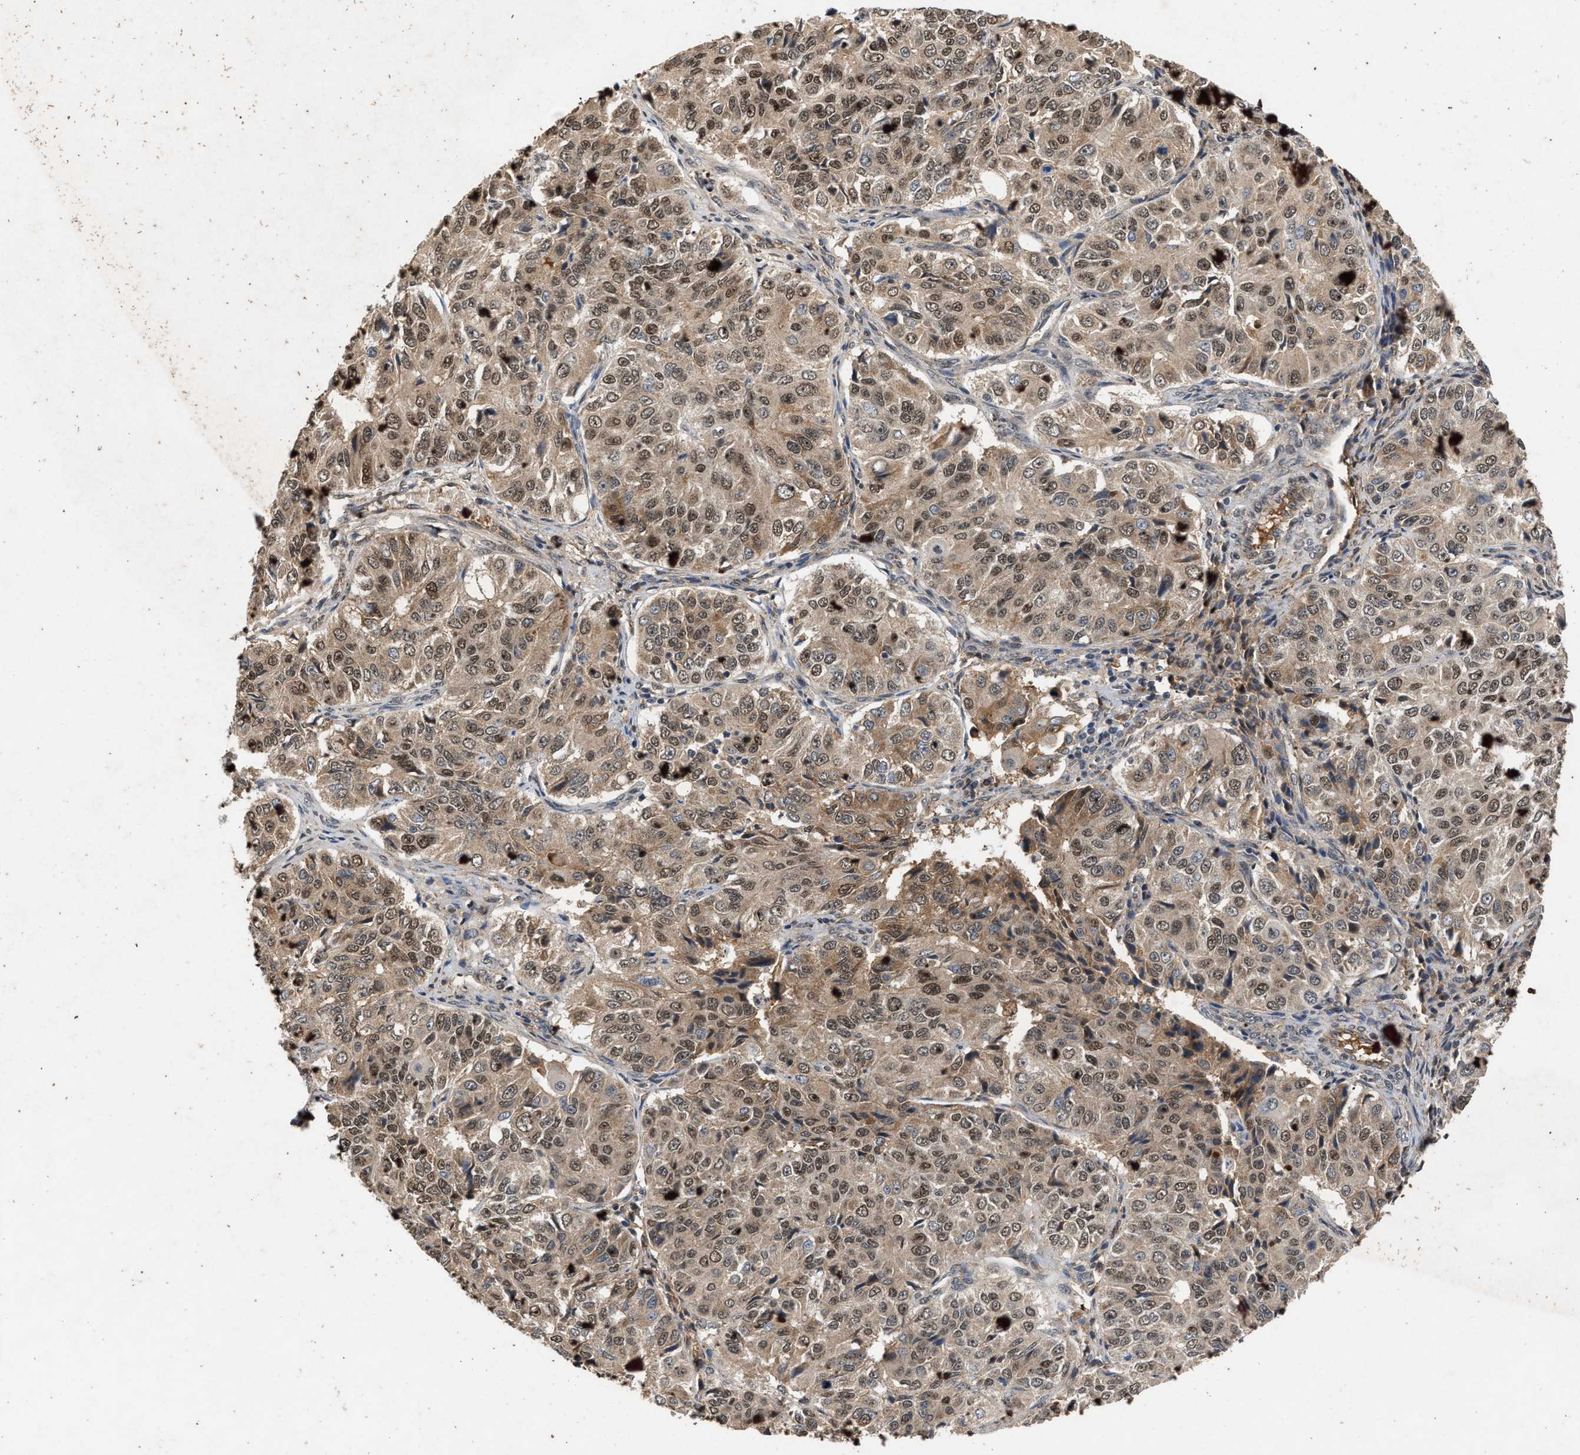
{"staining": {"intensity": "moderate", "quantity": ">75%", "location": "cytoplasmic/membranous,nuclear"}, "tissue": "ovarian cancer", "cell_type": "Tumor cells", "image_type": "cancer", "snomed": [{"axis": "morphology", "description": "Carcinoma, endometroid"}, {"axis": "topography", "description": "Ovary"}], "caption": "Immunohistochemistry (IHC) of human endometroid carcinoma (ovarian) reveals medium levels of moderate cytoplasmic/membranous and nuclear expression in approximately >75% of tumor cells.", "gene": "RUSC2", "patient": {"sex": "female", "age": 51}}